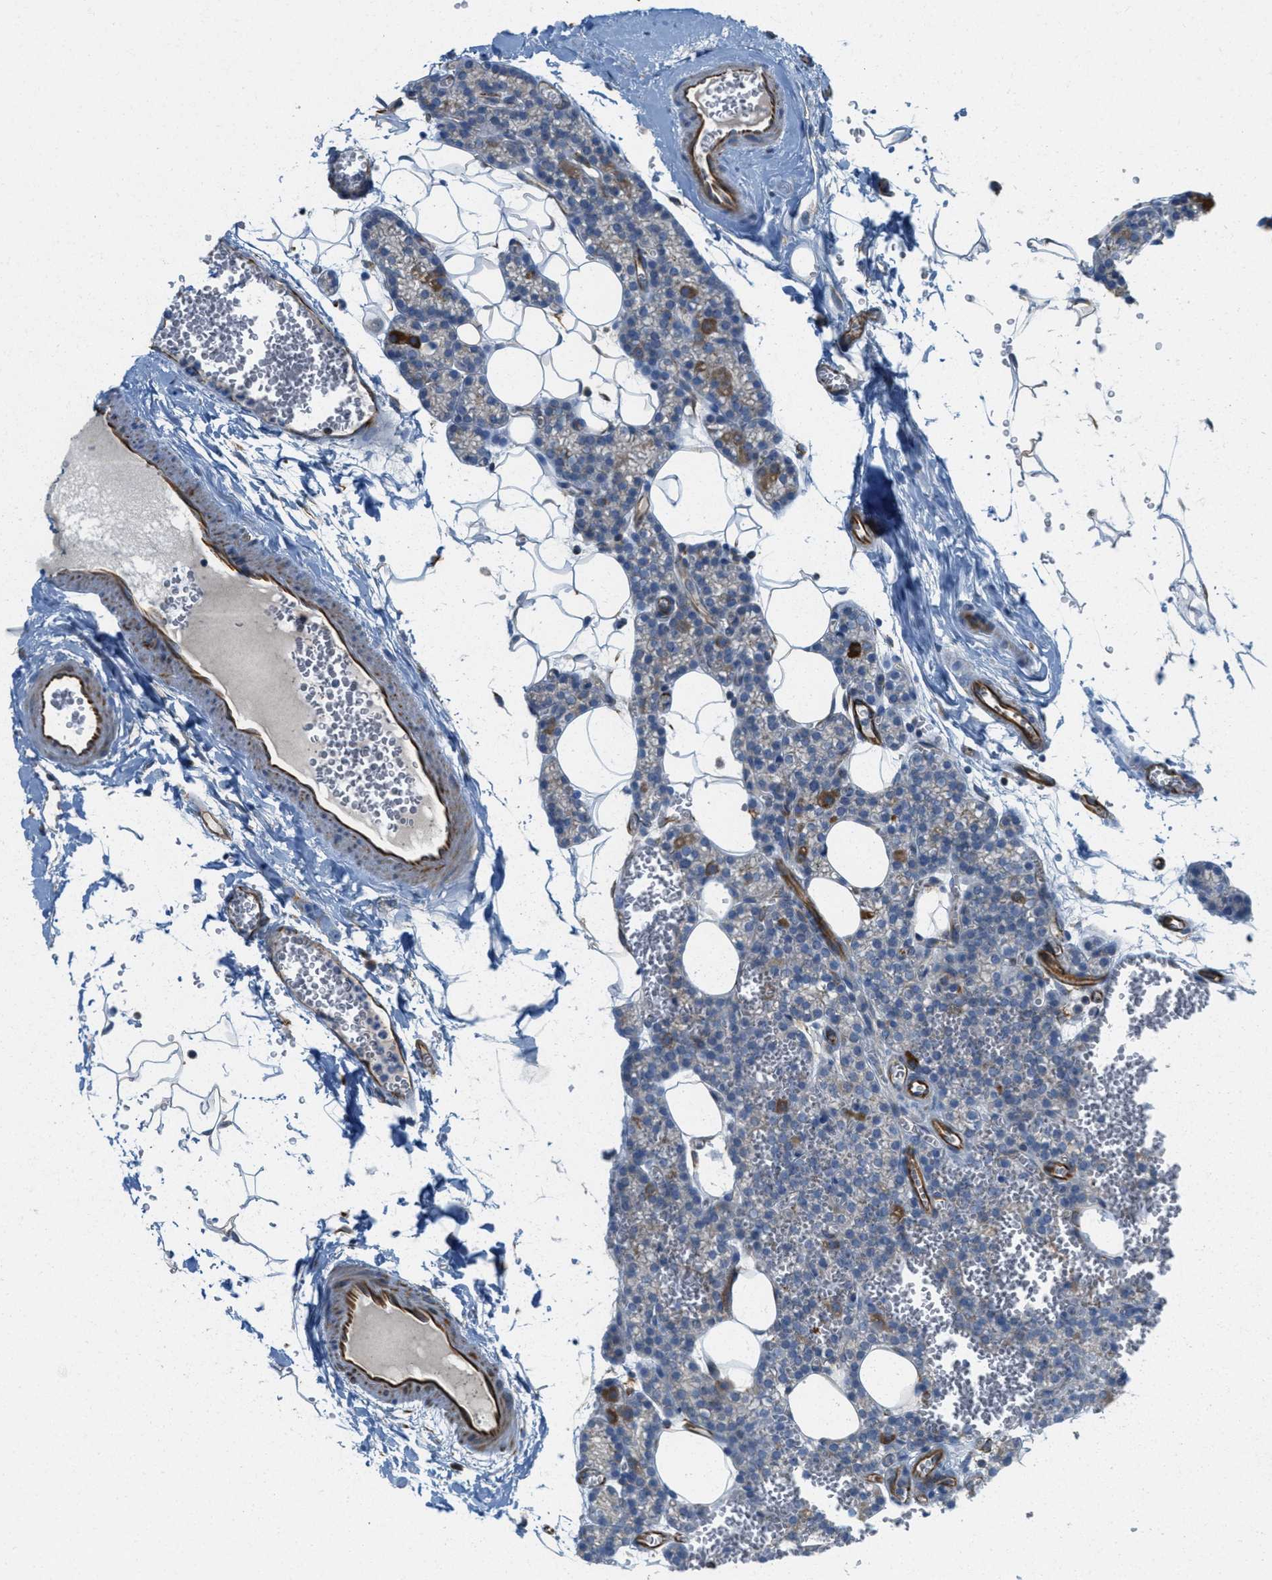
{"staining": {"intensity": "weak", "quantity": "<25%", "location": "cytoplasmic/membranous"}, "tissue": "parathyroid gland", "cell_type": "Glandular cells", "image_type": "normal", "snomed": [{"axis": "morphology", "description": "Normal tissue, NOS"}, {"axis": "morphology", "description": "Adenoma, NOS"}, {"axis": "topography", "description": "Parathyroid gland"}], "caption": "This histopathology image is of benign parathyroid gland stained with IHC to label a protein in brown with the nuclei are counter-stained blue. There is no positivity in glandular cells. Brightfield microscopy of IHC stained with DAB (3,3'-diaminobenzidine) (brown) and hematoxylin (blue), captured at high magnification.", "gene": "BTN3A1", "patient": {"sex": "female", "age": 58}}